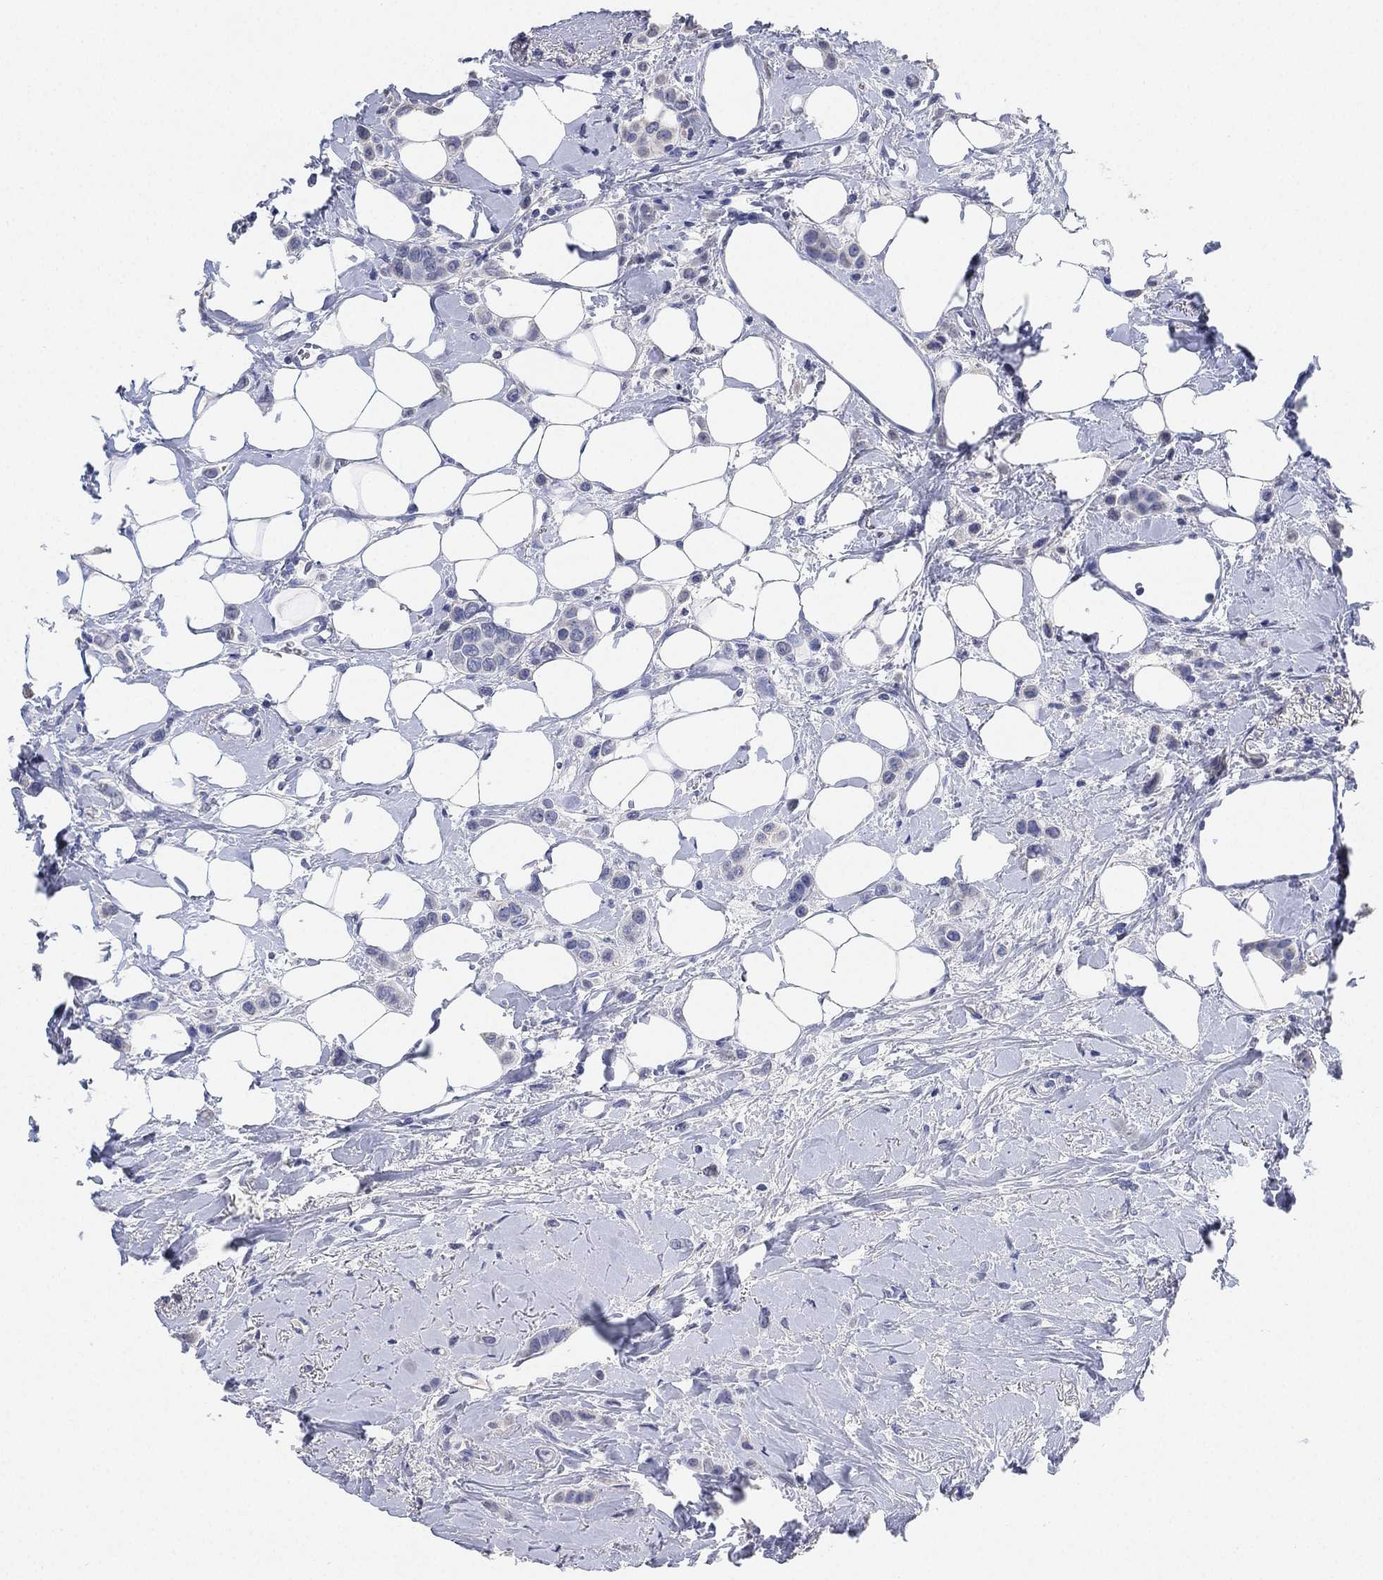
{"staining": {"intensity": "negative", "quantity": "none", "location": "none"}, "tissue": "breast cancer", "cell_type": "Tumor cells", "image_type": "cancer", "snomed": [{"axis": "morphology", "description": "Lobular carcinoma"}, {"axis": "topography", "description": "Breast"}], "caption": "IHC image of human breast cancer (lobular carcinoma) stained for a protein (brown), which shows no expression in tumor cells.", "gene": "IYD", "patient": {"sex": "female", "age": 66}}